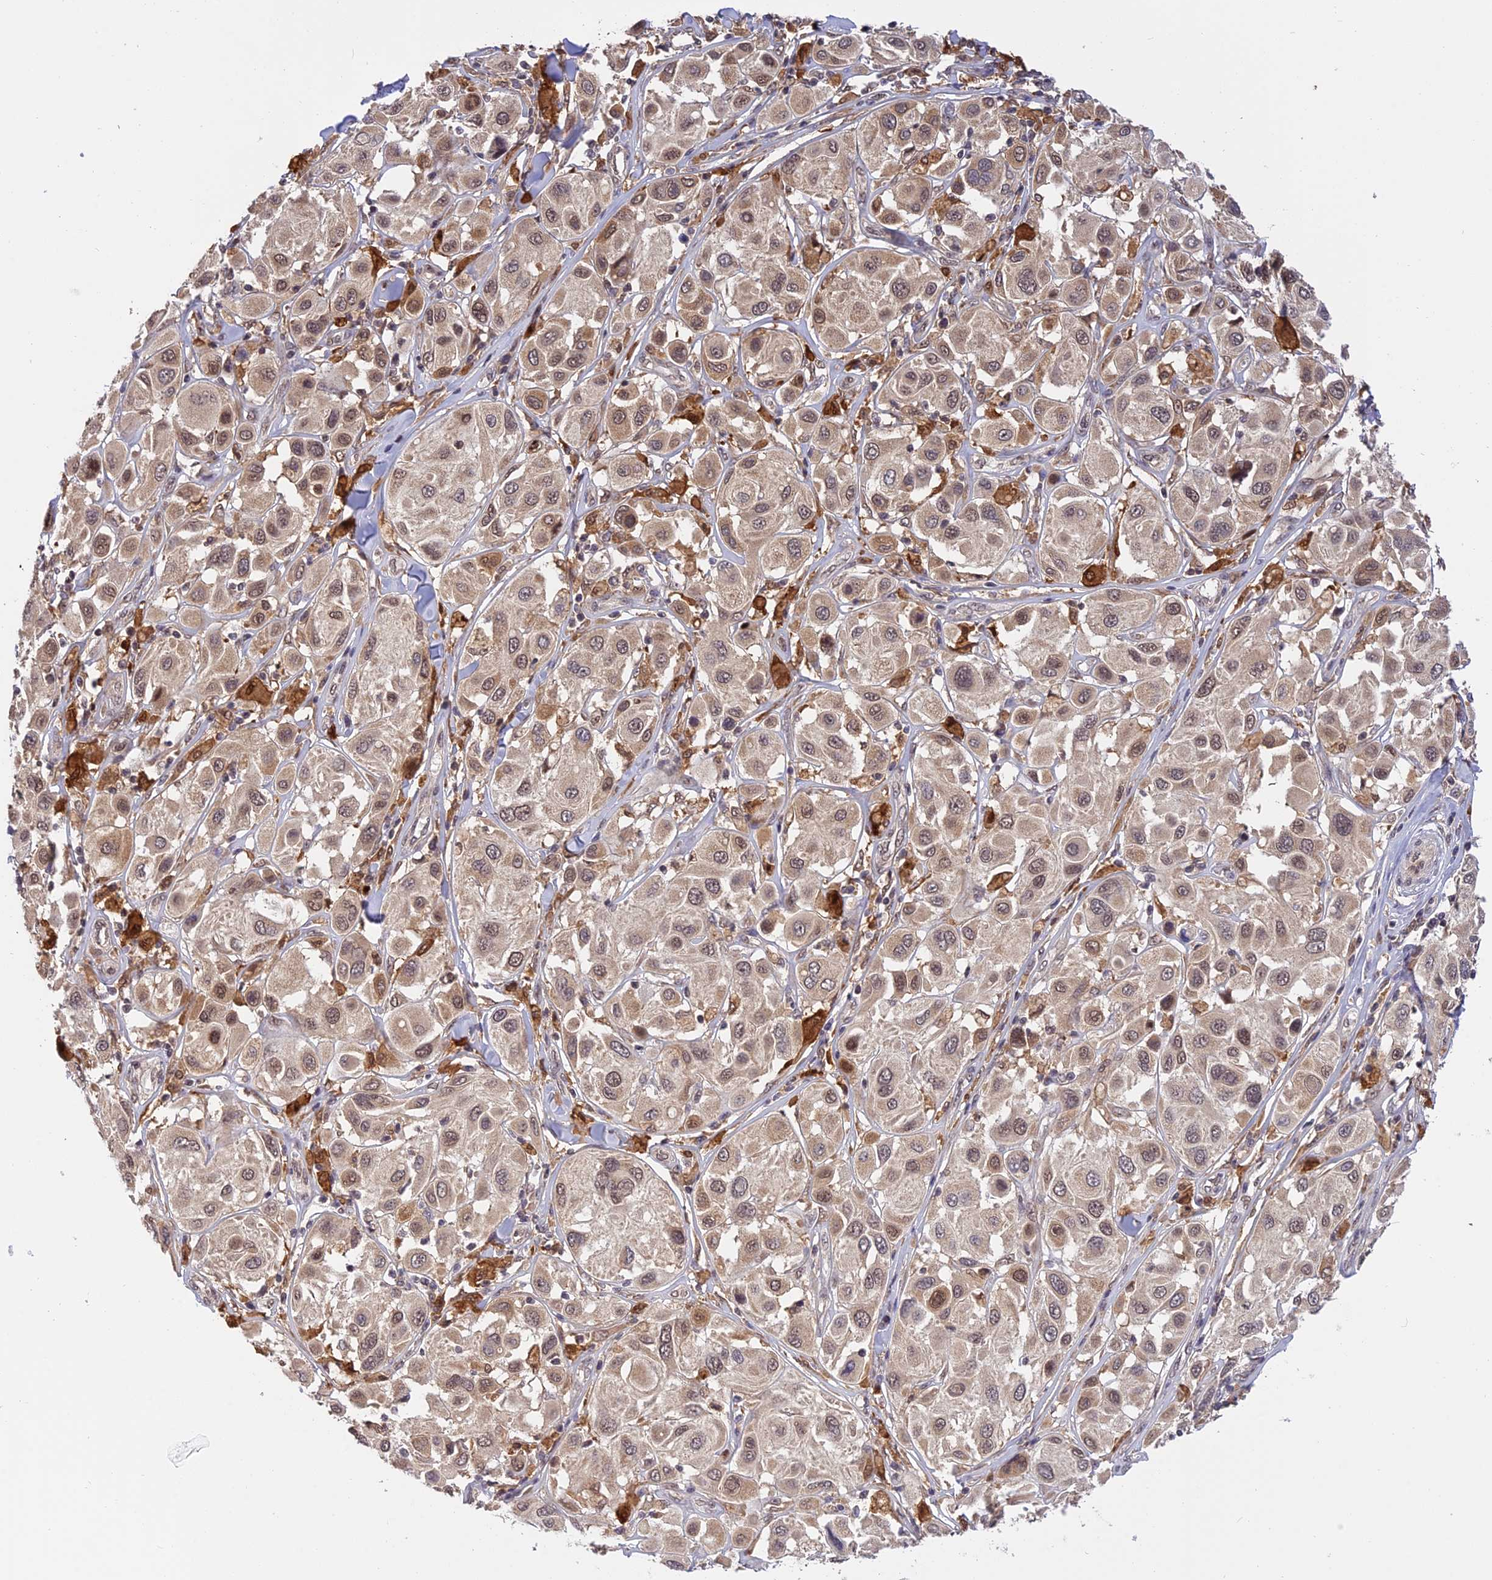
{"staining": {"intensity": "moderate", "quantity": ">75%", "location": "cytoplasmic/membranous,nuclear"}, "tissue": "melanoma", "cell_type": "Tumor cells", "image_type": "cancer", "snomed": [{"axis": "morphology", "description": "Malignant melanoma, Metastatic site"}, {"axis": "topography", "description": "Skin"}], "caption": "Protein staining of malignant melanoma (metastatic site) tissue exhibits moderate cytoplasmic/membranous and nuclear positivity in approximately >75% of tumor cells. The protein of interest is stained brown, and the nuclei are stained in blue (DAB IHC with brightfield microscopy, high magnification).", "gene": "MNS1", "patient": {"sex": "male", "age": 41}}